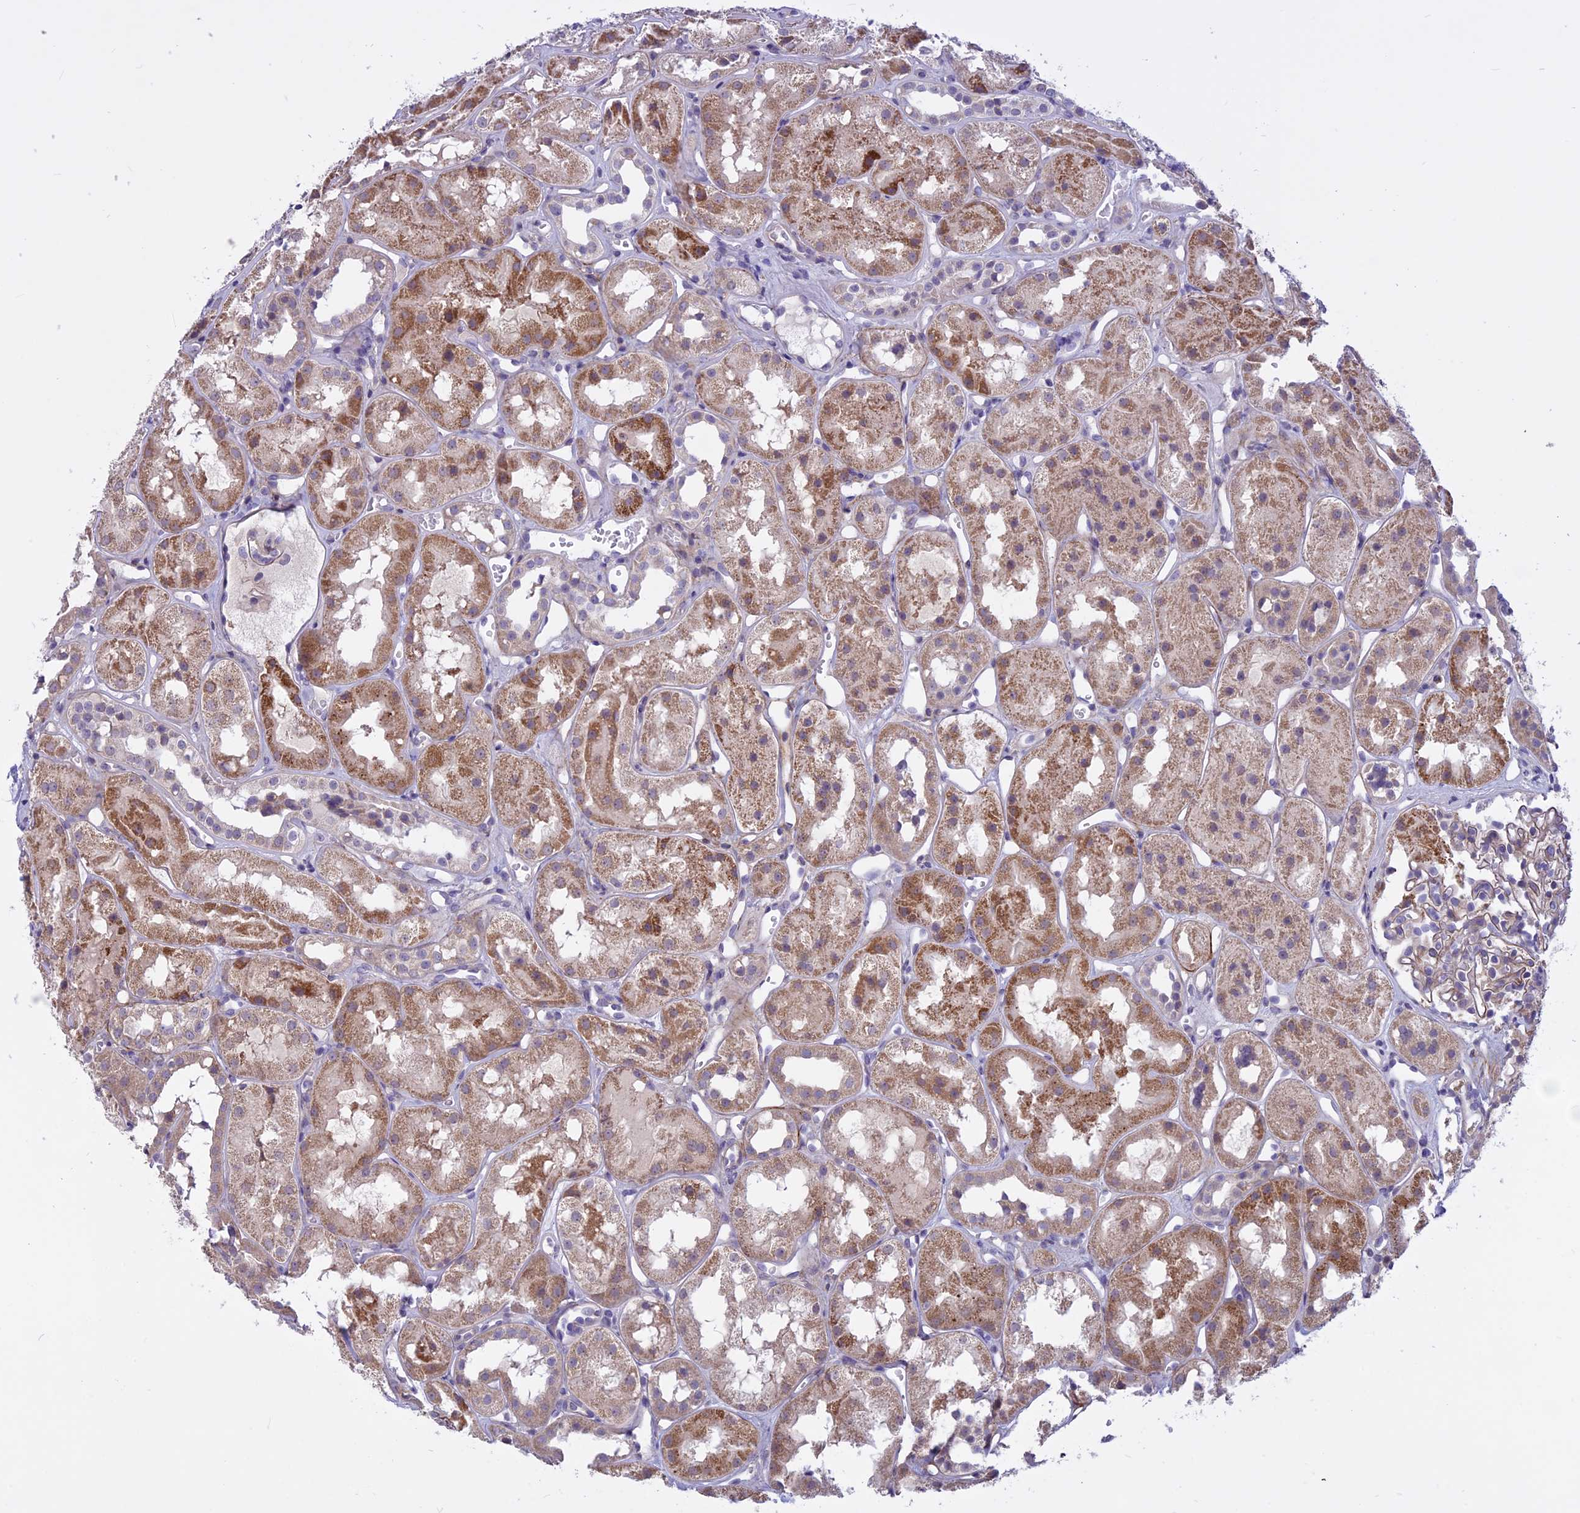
{"staining": {"intensity": "moderate", "quantity": "<25%", "location": "cytoplasmic/membranous"}, "tissue": "kidney", "cell_type": "Cells in glomeruli", "image_type": "normal", "snomed": [{"axis": "morphology", "description": "Normal tissue, NOS"}, {"axis": "topography", "description": "Kidney"}], "caption": "A histopathology image of kidney stained for a protein demonstrates moderate cytoplasmic/membranous brown staining in cells in glomeruli.", "gene": "SPHKAP", "patient": {"sex": "male", "age": 16}}